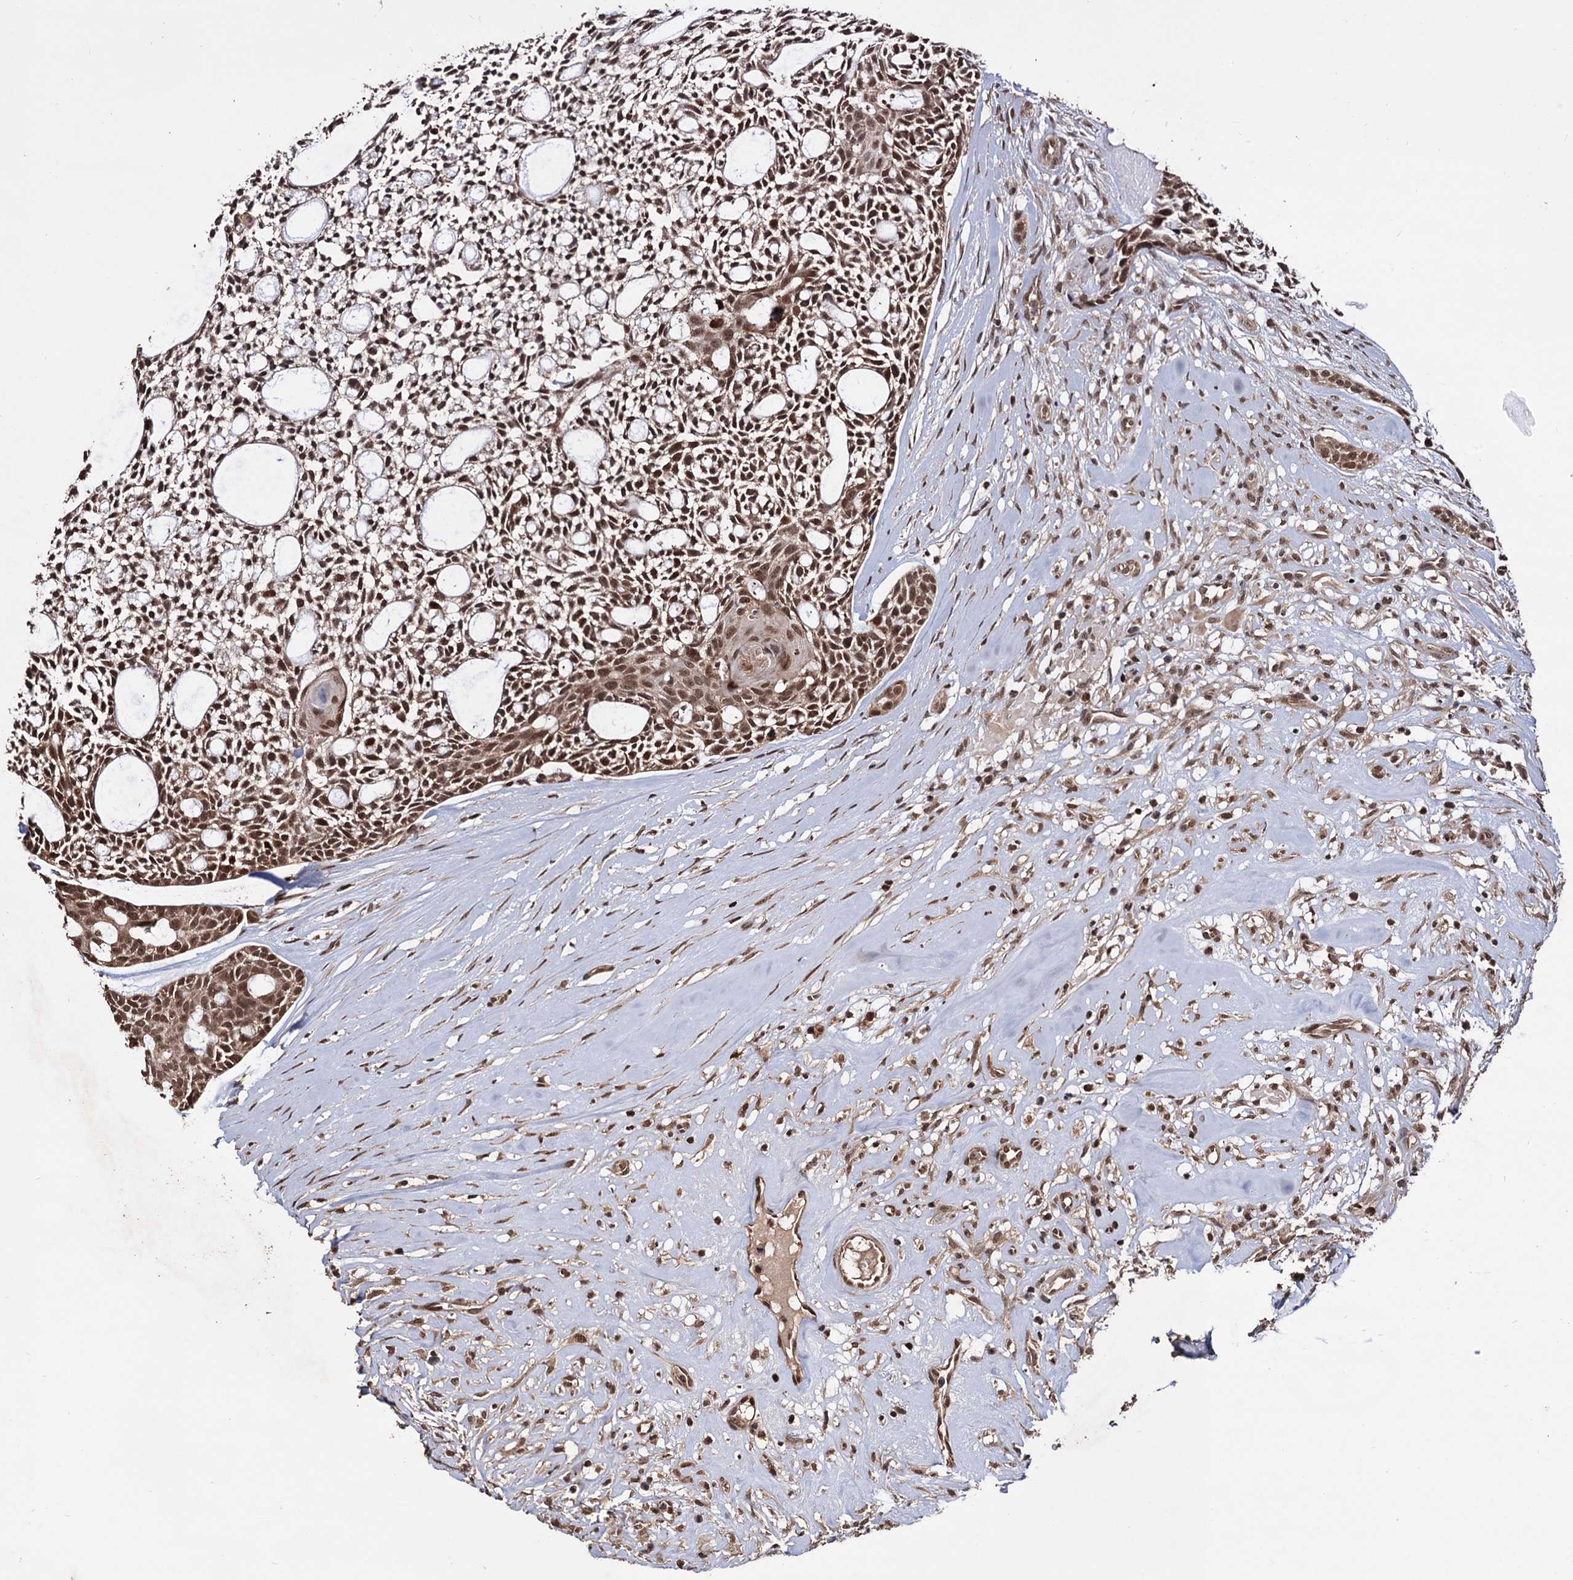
{"staining": {"intensity": "moderate", "quantity": ">75%", "location": "cytoplasmic/membranous,nuclear"}, "tissue": "head and neck cancer", "cell_type": "Tumor cells", "image_type": "cancer", "snomed": [{"axis": "morphology", "description": "Adenocarcinoma, NOS"}, {"axis": "topography", "description": "Subcutis"}, {"axis": "topography", "description": "Head-Neck"}], "caption": "Protein staining exhibits moderate cytoplasmic/membranous and nuclear staining in about >75% of tumor cells in adenocarcinoma (head and neck).", "gene": "KLF5", "patient": {"sex": "female", "age": 73}}